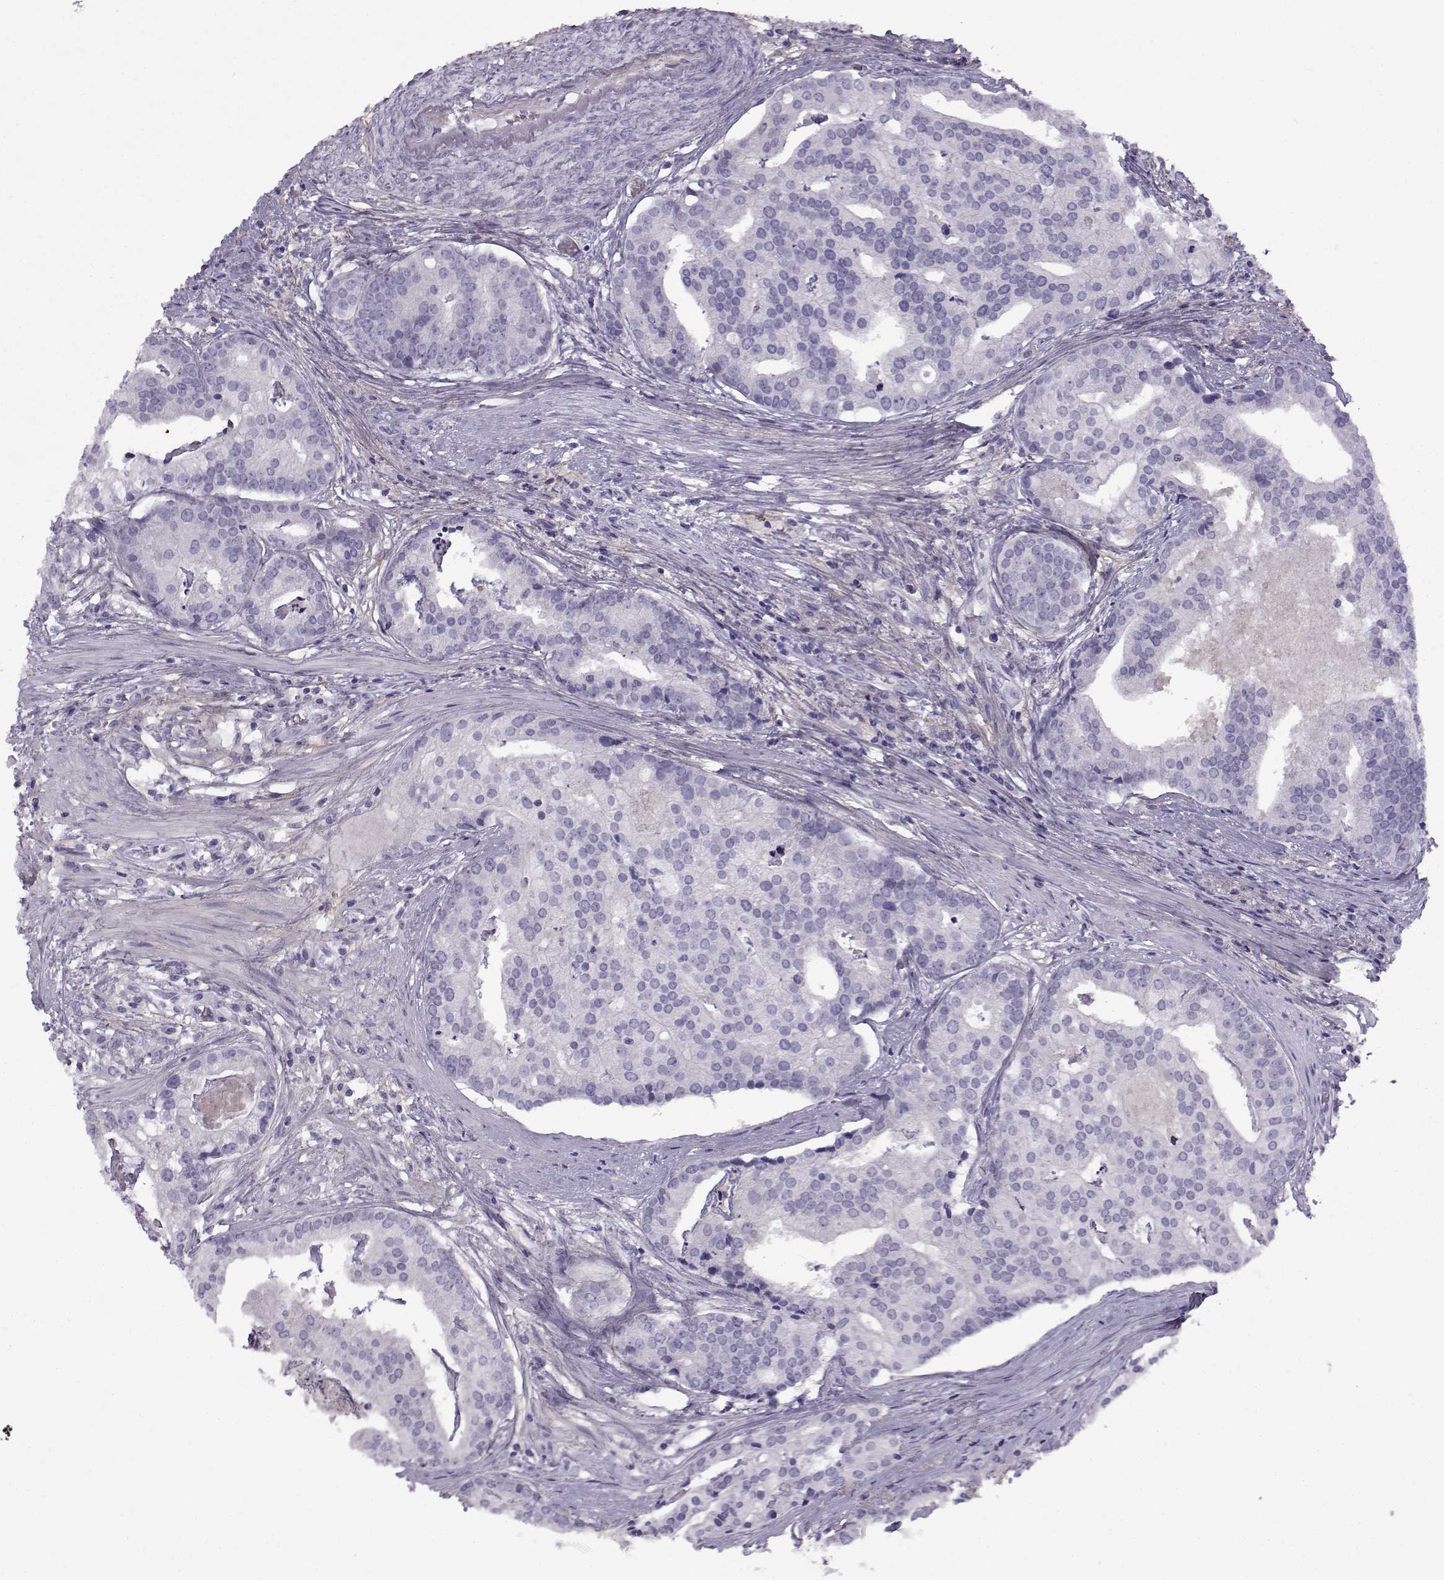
{"staining": {"intensity": "negative", "quantity": "none", "location": "none"}, "tissue": "prostate cancer", "cell_type": "Tumor cells", "image_type": "cancer", "snomed": [{"axis": "morphology", "description": "Adenocarcinoma, NOS"}, {"axis": "topography", "description": "Prostate and seminal vesicle, NOS"}, {"axis": "topography", "description": "Prostate"}], "caption": "High magnification brightfield microscopy of prostate cancer stained with DAB (brown) and counterstained with hematoxylin (blue): tumor cells show no significant staining. (DAB (3,3'-diaminobenzidine) IHC visualized using brightfield microscopy, high magnification).", "gene": "GTSF1L", "patient": {"sex": "male", "age": 44}}